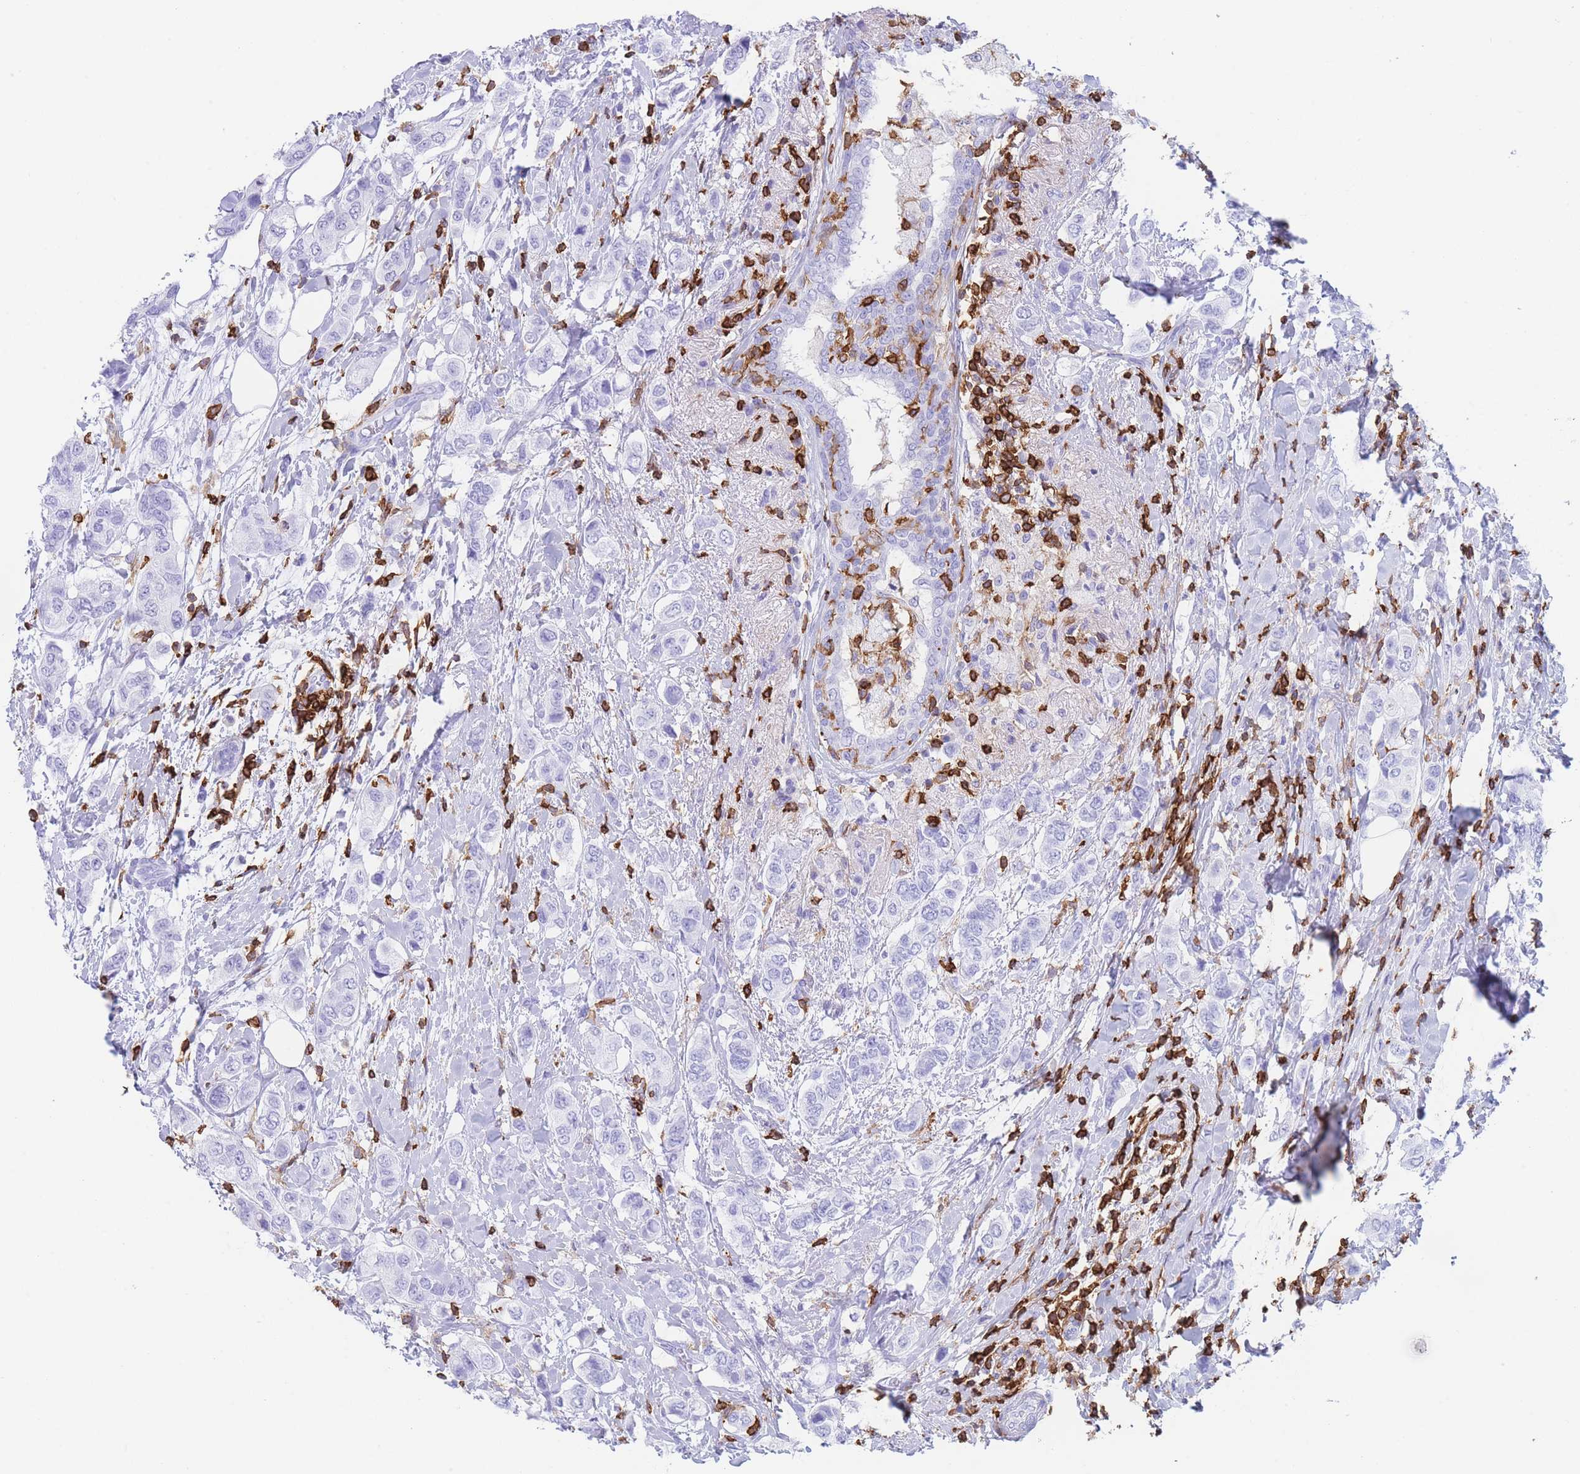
{"staining": {"intensity": "negative", "quantity": "none", "location": "none"}, "tissue": "breast cancer", "cell_type": "Tumor cells", "image_type": "cancer", "snomed": [{"axis": "morphology", "description": "Lobular carcinoma"}, {"axis": "topography", "description": "Breast"}], "caption": "Immunohistochemistry (IHC) image of human breast lobular carcinoma stained for a protein (brown), which demonstrates no staining in tumor cells.", "gene": "CORO1A", "patient": {"sex": "female", "age": 51}}